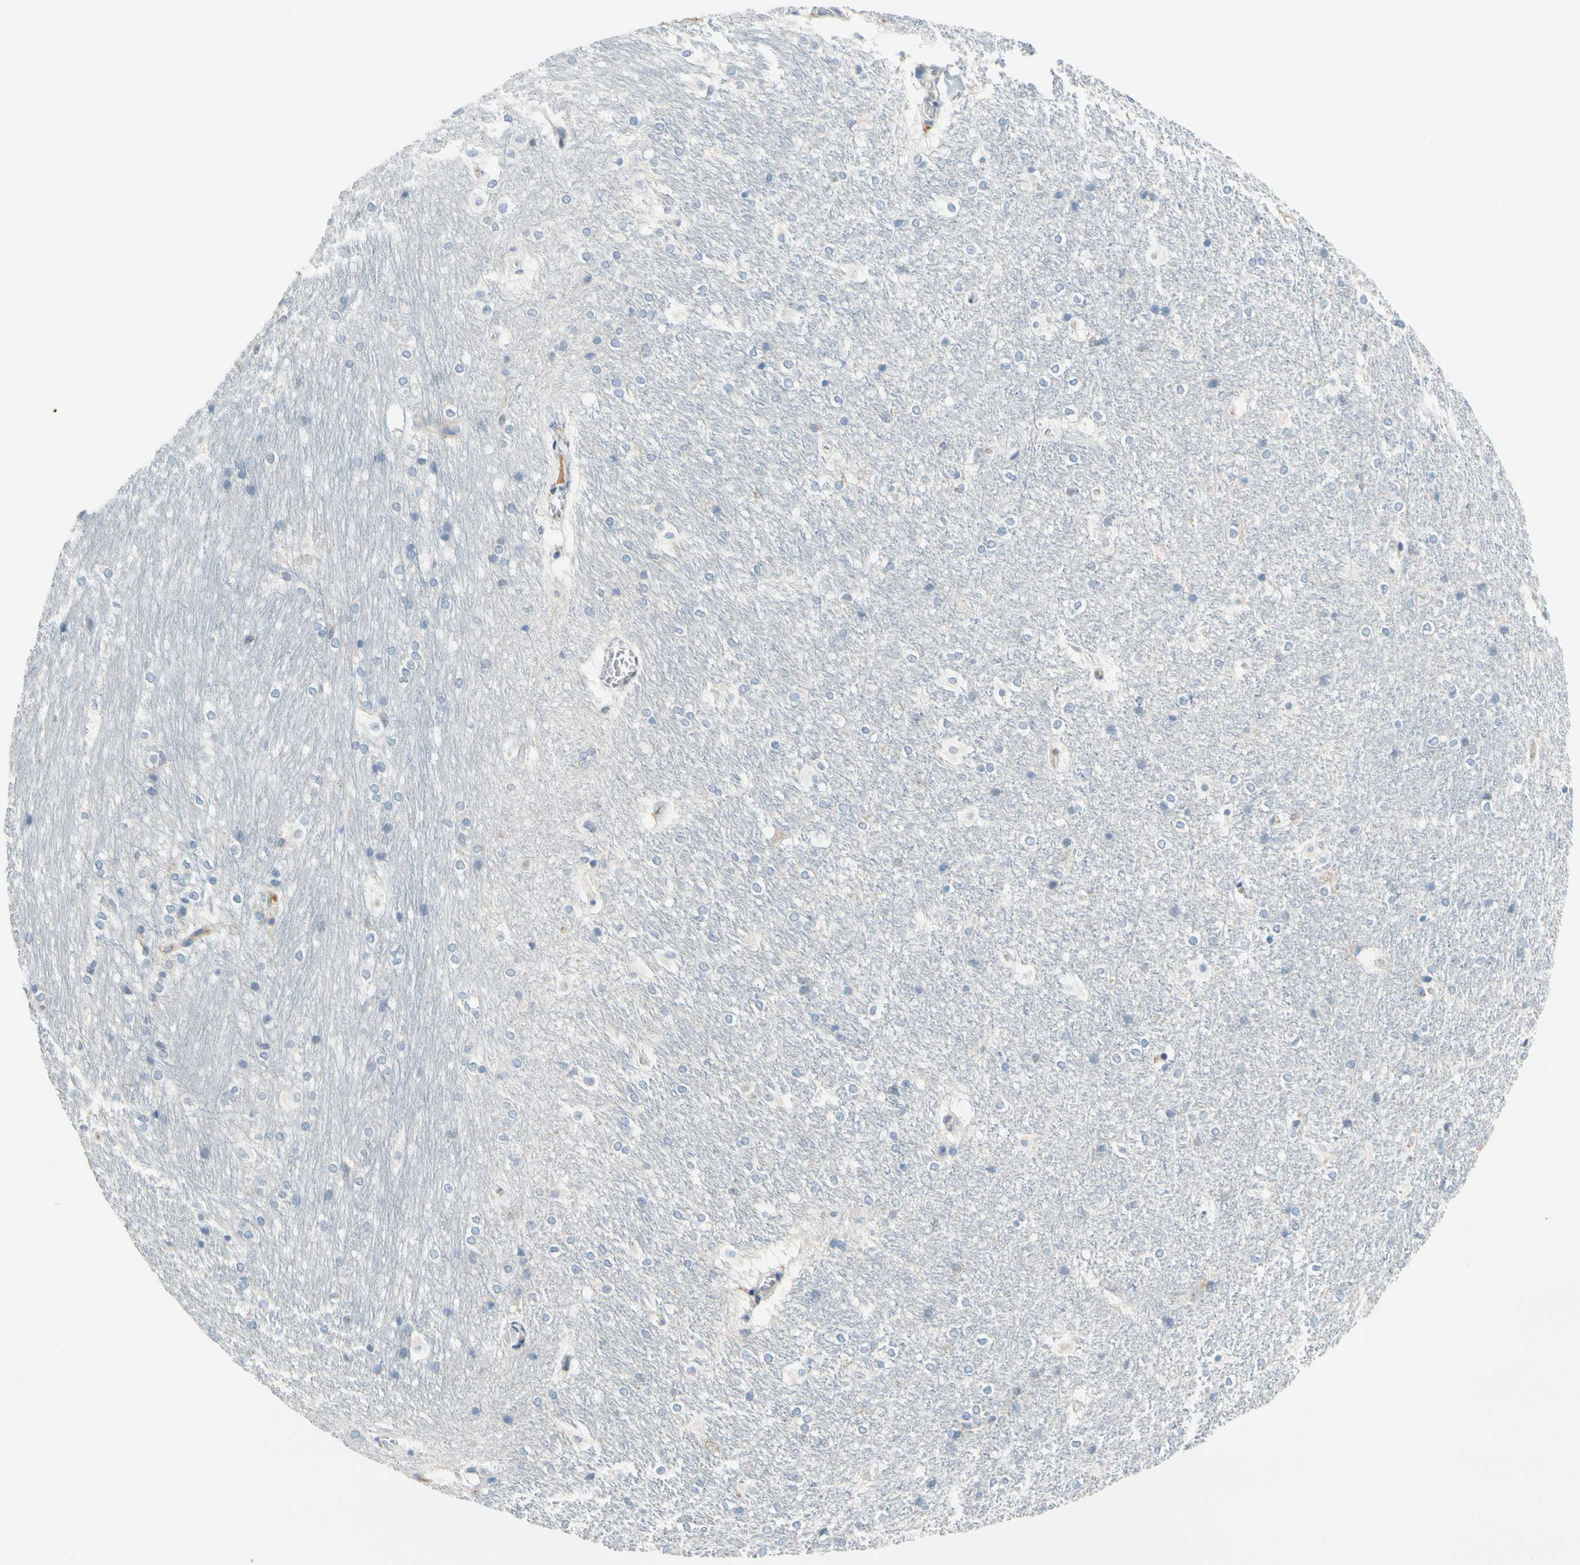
{"staining": {"intensity": "negative", "quantity": "none", "location": "none"}, "tissue": "hippocampus", "cell_type": "Glial cells", "image_type": "normal", "snomed": [{"axis": "morphology", "description": "Normal tissue, NOS"}, {"axis": "topography", "description": "Hippocampus"}], "caption": "IHC image of benign human hippocampus stained for a protein (brown), which displays no staining in glial cells.", "gene": "SP140", "patient": {"sex": "female", "age": 19}}